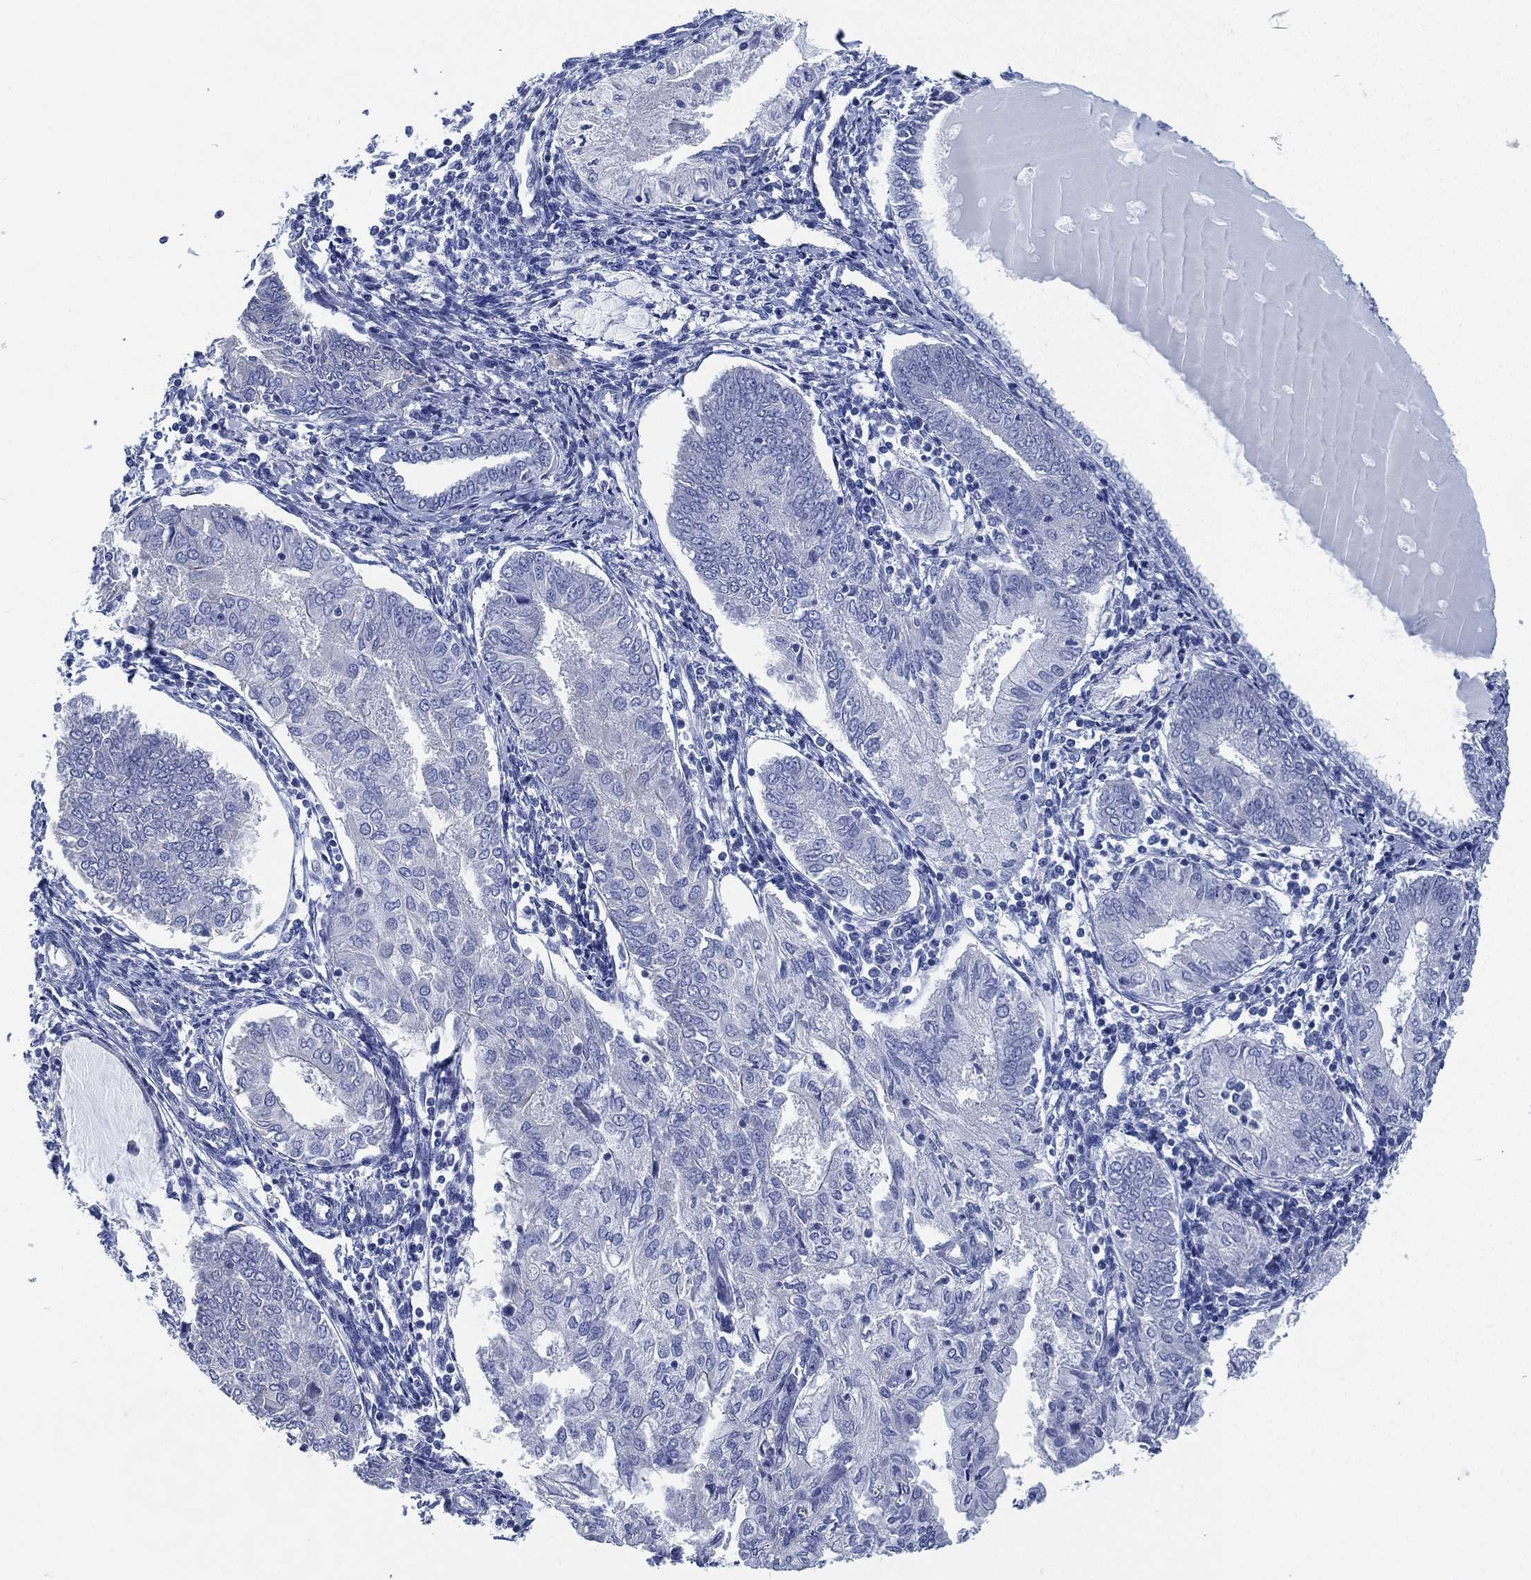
{"staining": {"intensity": "negative", "quantity": "none", "location": "none"}, "tissue": "endometrial cancer", "cell_type": "Tumor cells", "image_type": "cancer", "snomed": [{"axis": "morphology", "description": "Adenocarcinoma, NOS"}, {"axis": "topography", "description": "Endometrium"}], "caption": "Immunohistochemistry image of neoplastic tissue: endometrial adenocarcinoma stained with DAB (3,3'-diaminobenzidine) exhibits no significant protein positivity in tumor cells. (DAB immunohistochemistry (IHC) visualized using brightfield microscopy, high magnification).", "gene": "CCDC70", "patient": {"sex": "female", "age": 68}}